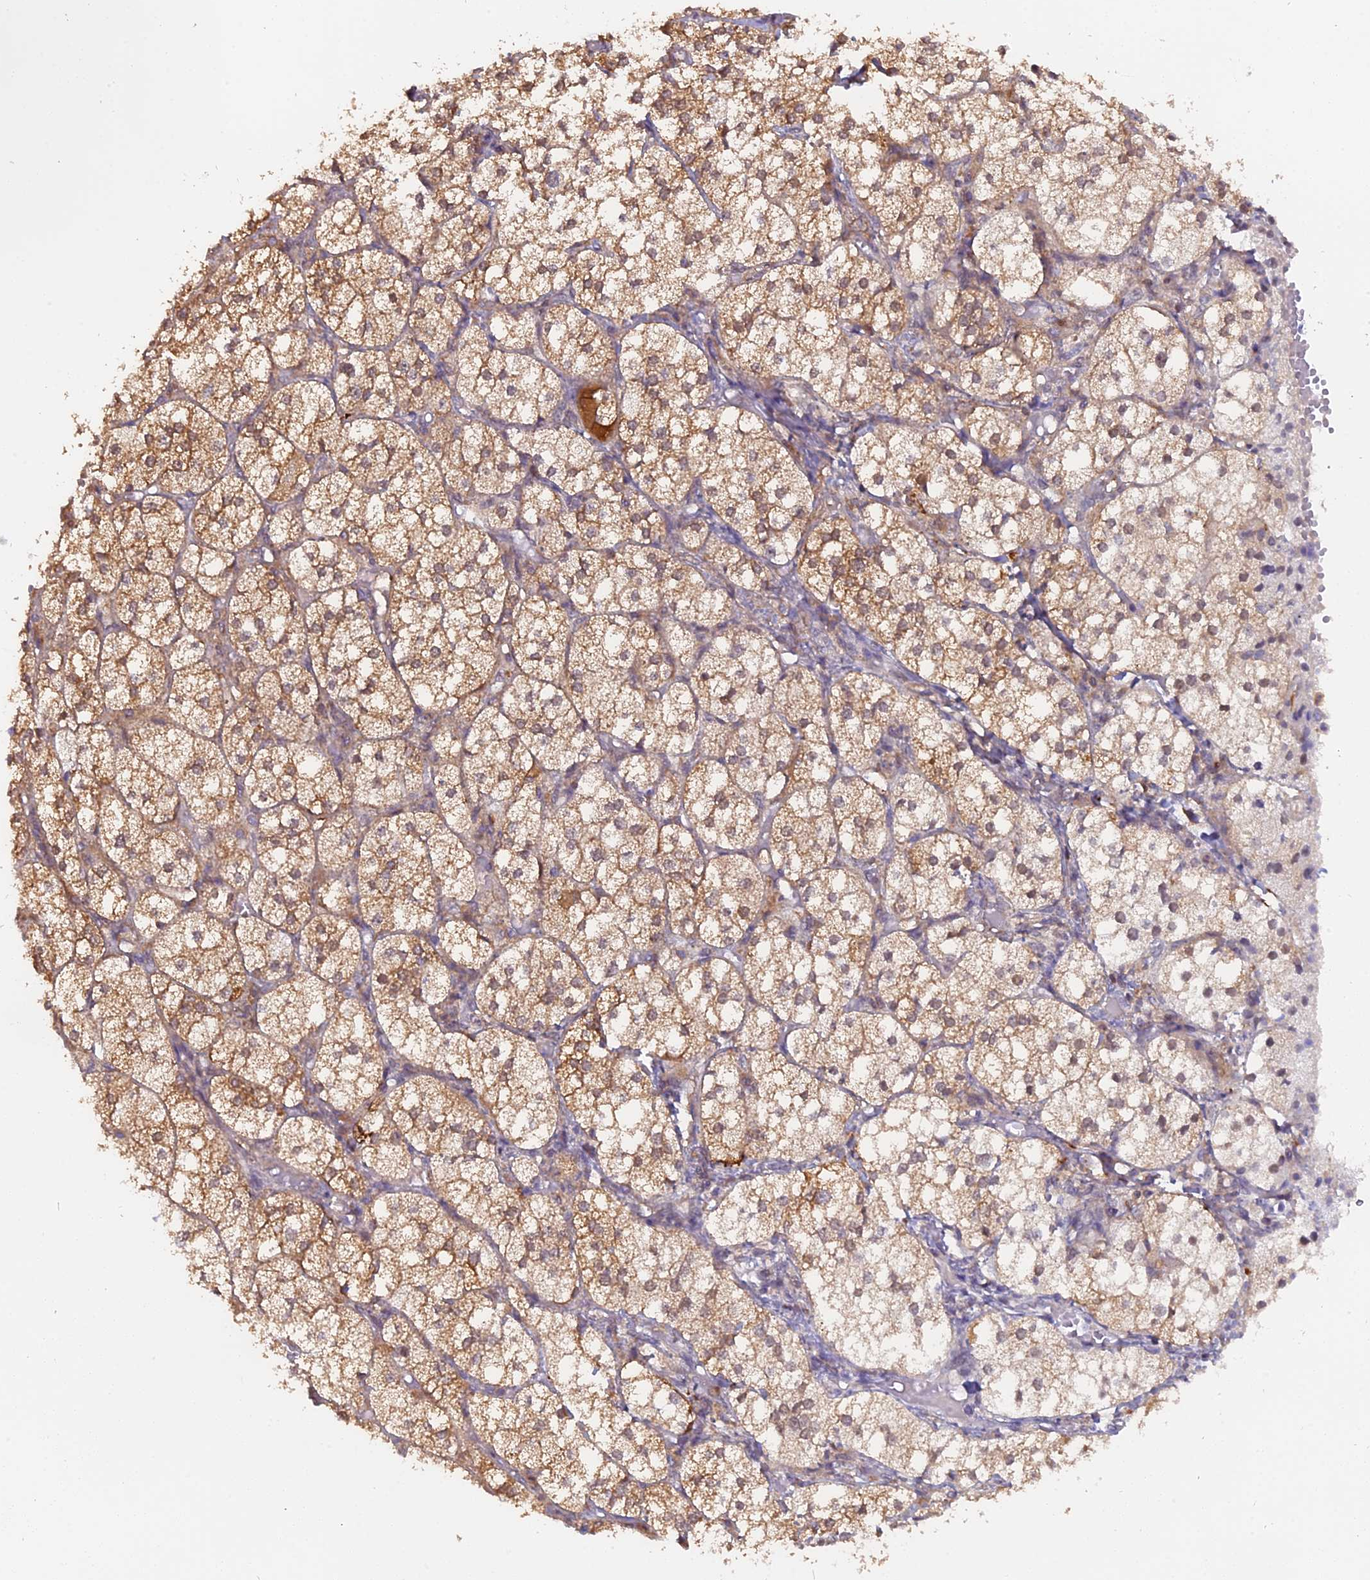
{"staining": {"intensity": "moderate", "quantity": ">75%", "location": "cytoplasmic/membranous"}, "tissue": "adrenal gland", "cell_type": "Glandular cells", "image_type": "normal", "snomed": [{"axis": "morphology", "description": "Normal tissue, NOS"}, {"axis": "topography", "description": "Adrenal gland"}], "caption": "About >75% of glandular cells in normal human adrenal gland display moderate cytoplasmic/membranous protein expression as visualized by brown immunohistochemical staining.", "gene": "FAM118B", "patient": {"sex": "female", "age": 61}}